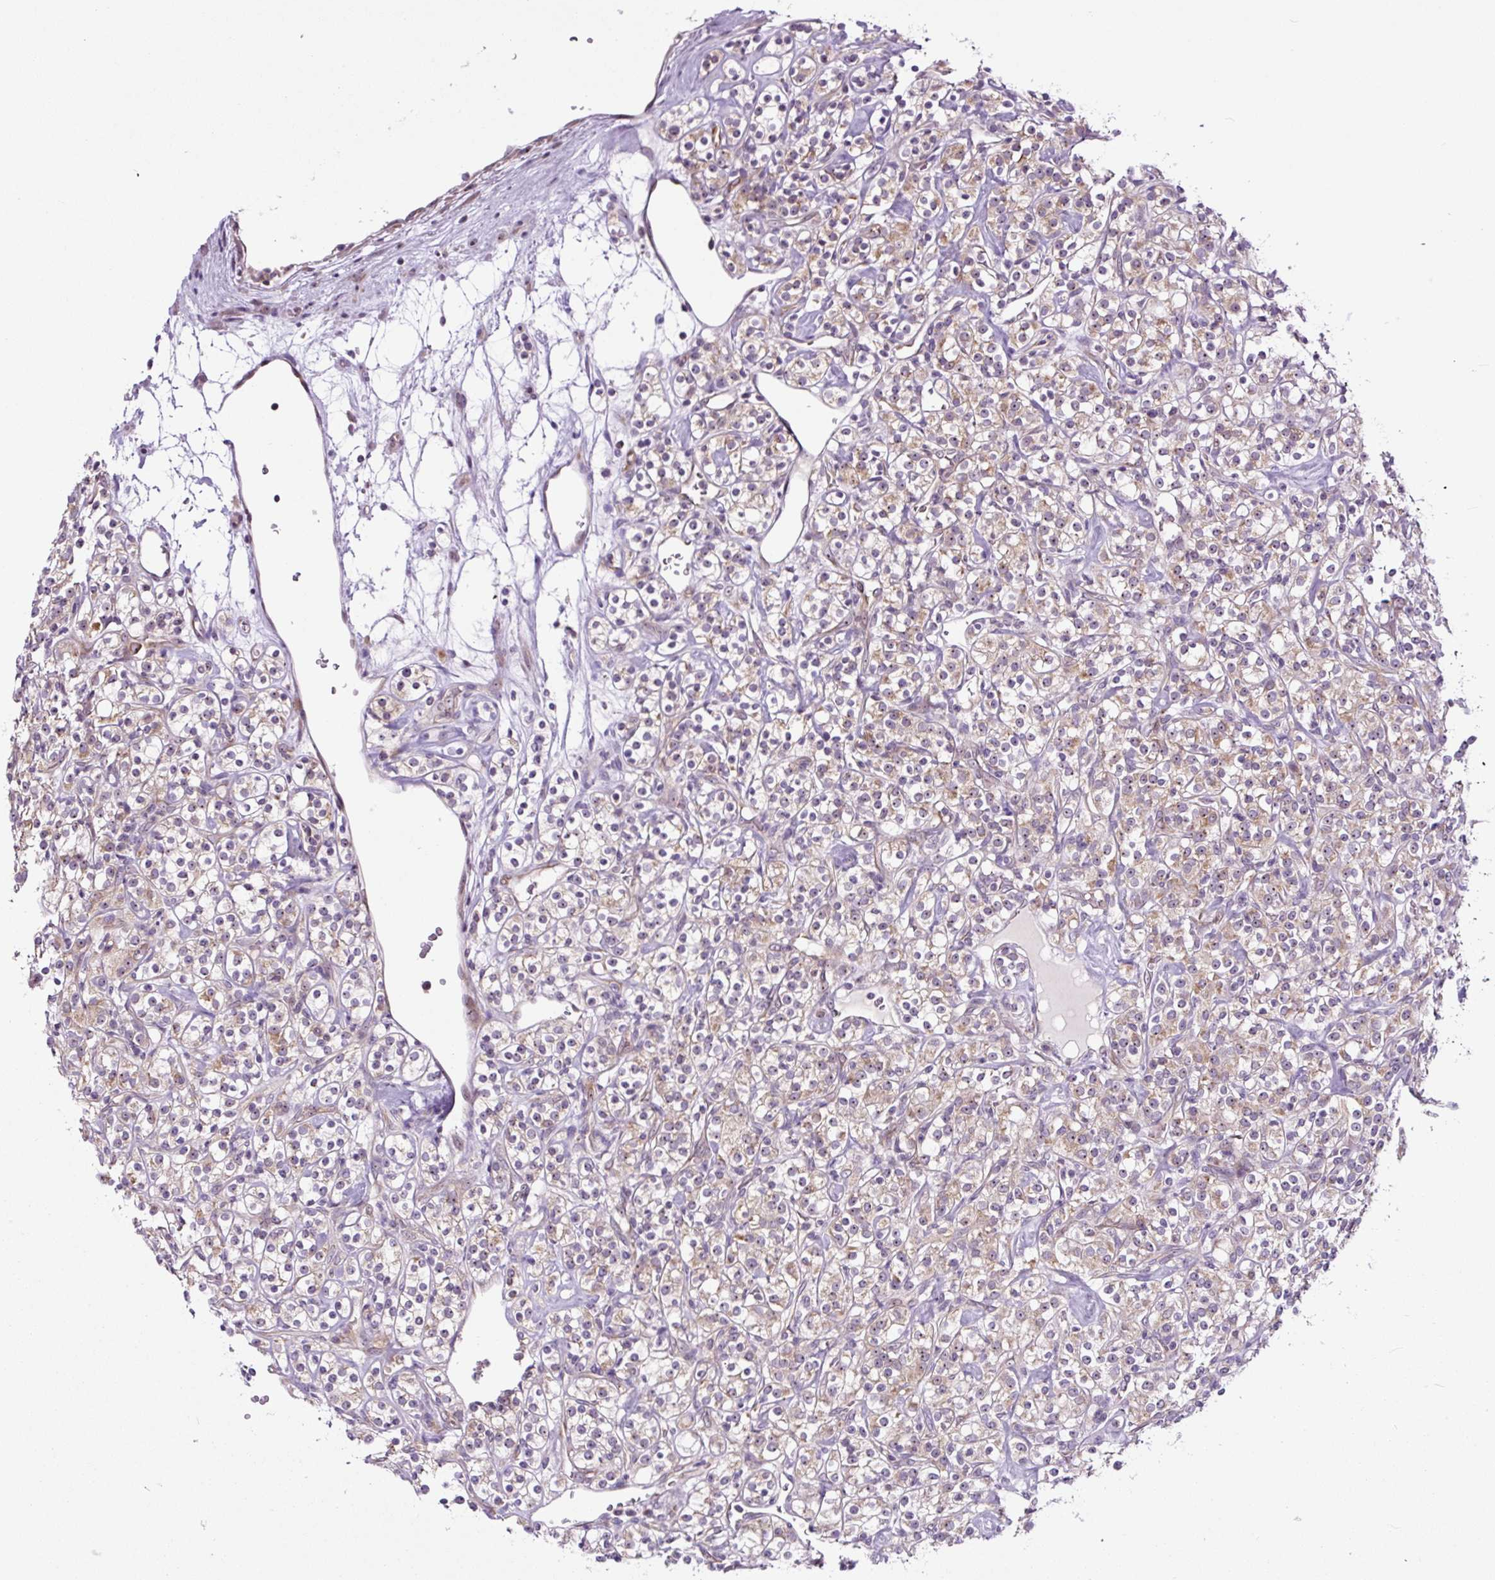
{"staining": {"intensity": "weak", "quantity": ">75%", "location": "cytoplasmic/membranous,nuclear"}, "tissue": "renal cancer", "cell_type": "Tumor cells", "image_type": "cancer", "snomed": [{"axis": "morphology", "description": "Adenocarcinoma, NOS"}, {"axis": "topography", "description": "Kidney"}], "caption": "DAB (3,3'-diaminobenzidine) immunohistochemical staining of human renal cancer shows weak cytoplasmic/membranous and nuclear protein positivity in about >75% of tumor cells. The protein of interest is shown in brown color, while the nuclei are stained blue.", "gene": "NOM1", "patient": {"sex": "male", "age": 77}}